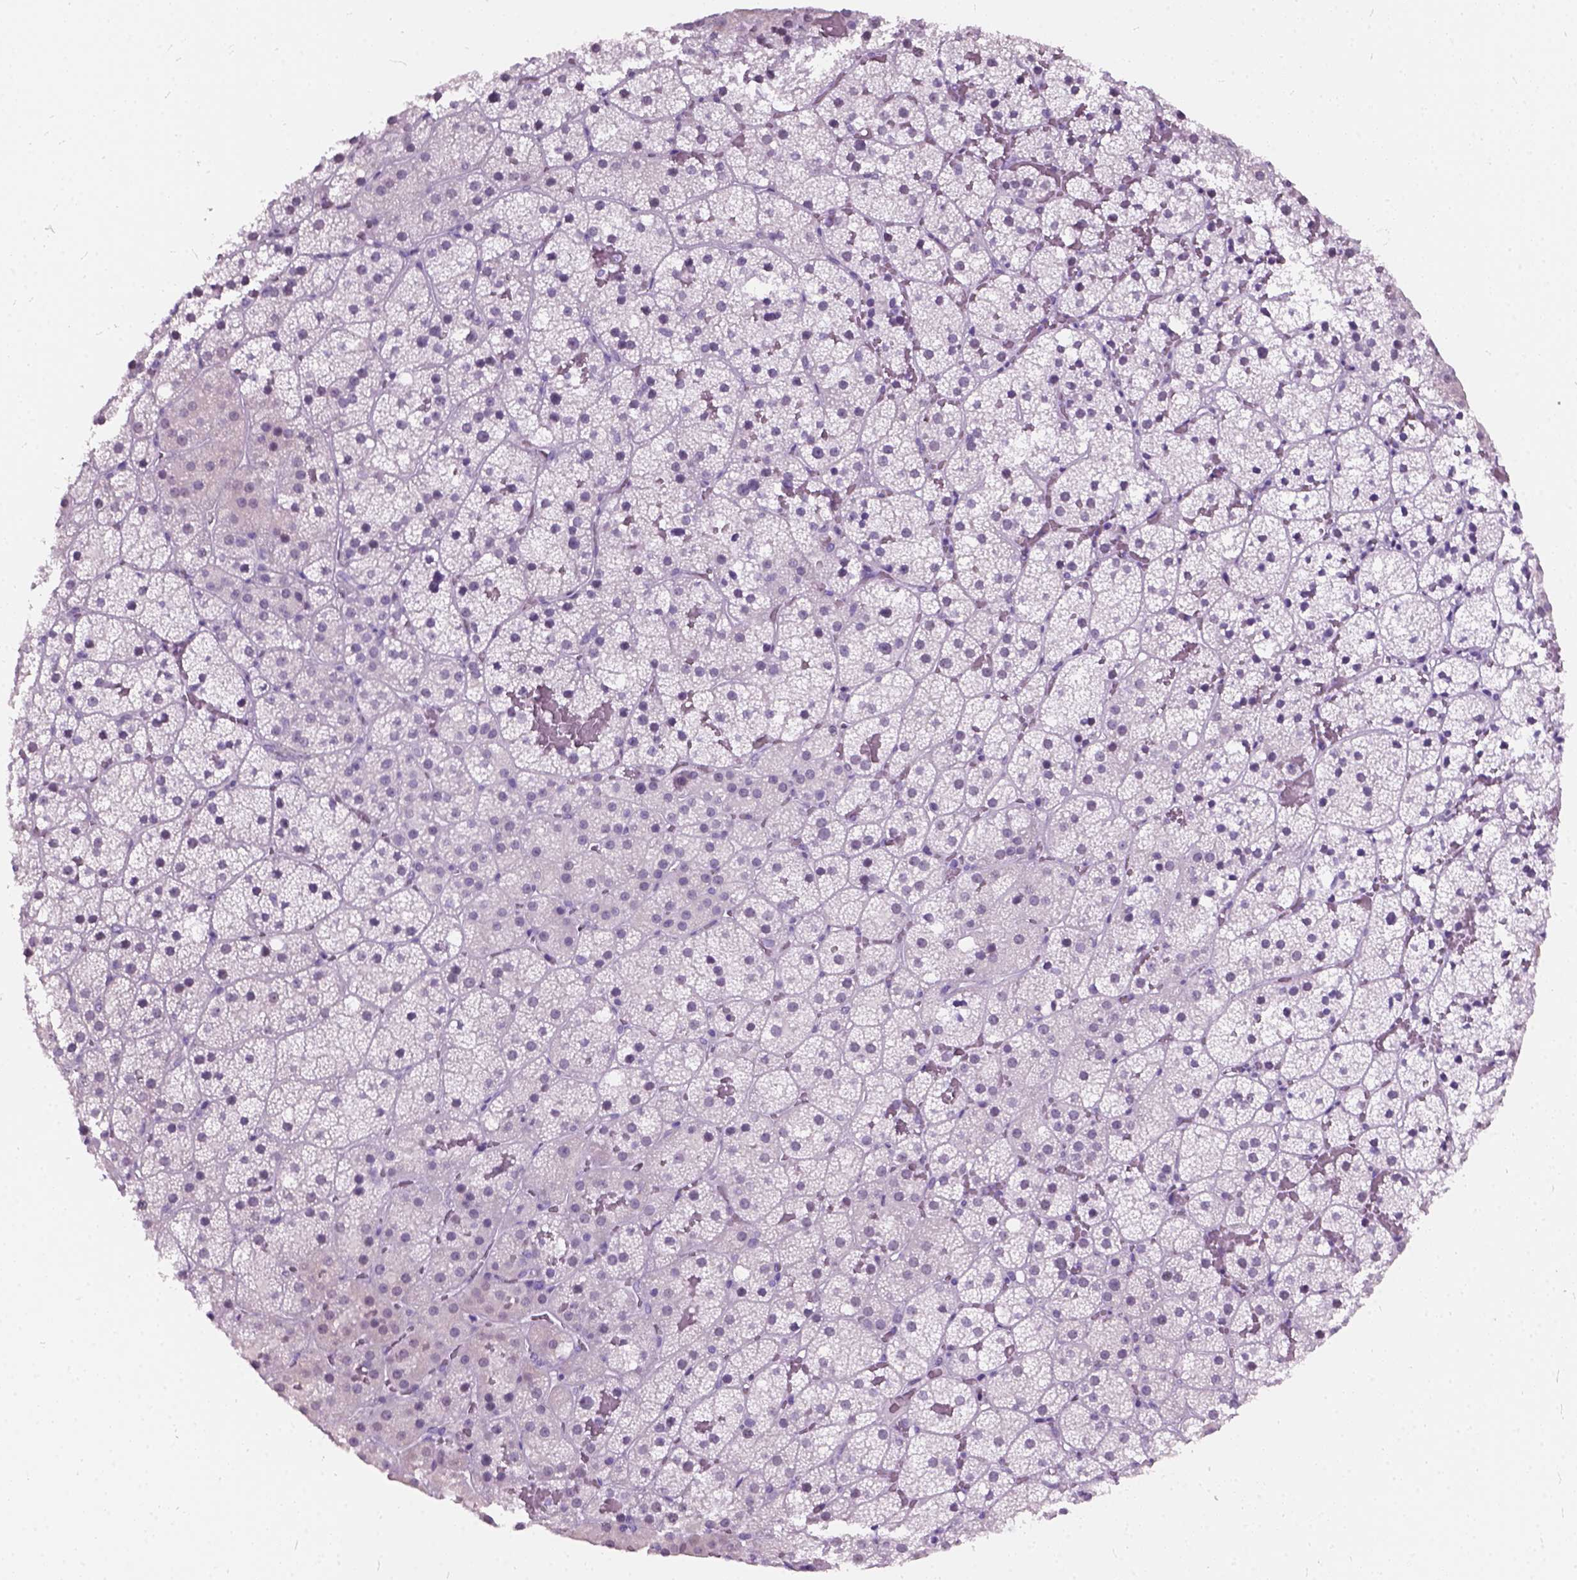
{"staining": {"intensity": "negative", "quantity": "none", "location": "none"}, "tissue": "adrenal gland", "cell_type": "Glandular cells", "image_type": "normal", "snomed": [{"axis": "morphology", "description": "Normal tissue, NOS"}, {"axis": "topography", "description": "Adrenal gland"}], "caption": "Immunohistochemistry micrograph of benign adrenal gland: adrenal gland stained with DAB (3,3'-diaminobenzidine) exhibits no significant protein positivity in glandular cells.", "gene": "AXDND1", "patient": {"sex": "male", "age": 53}}